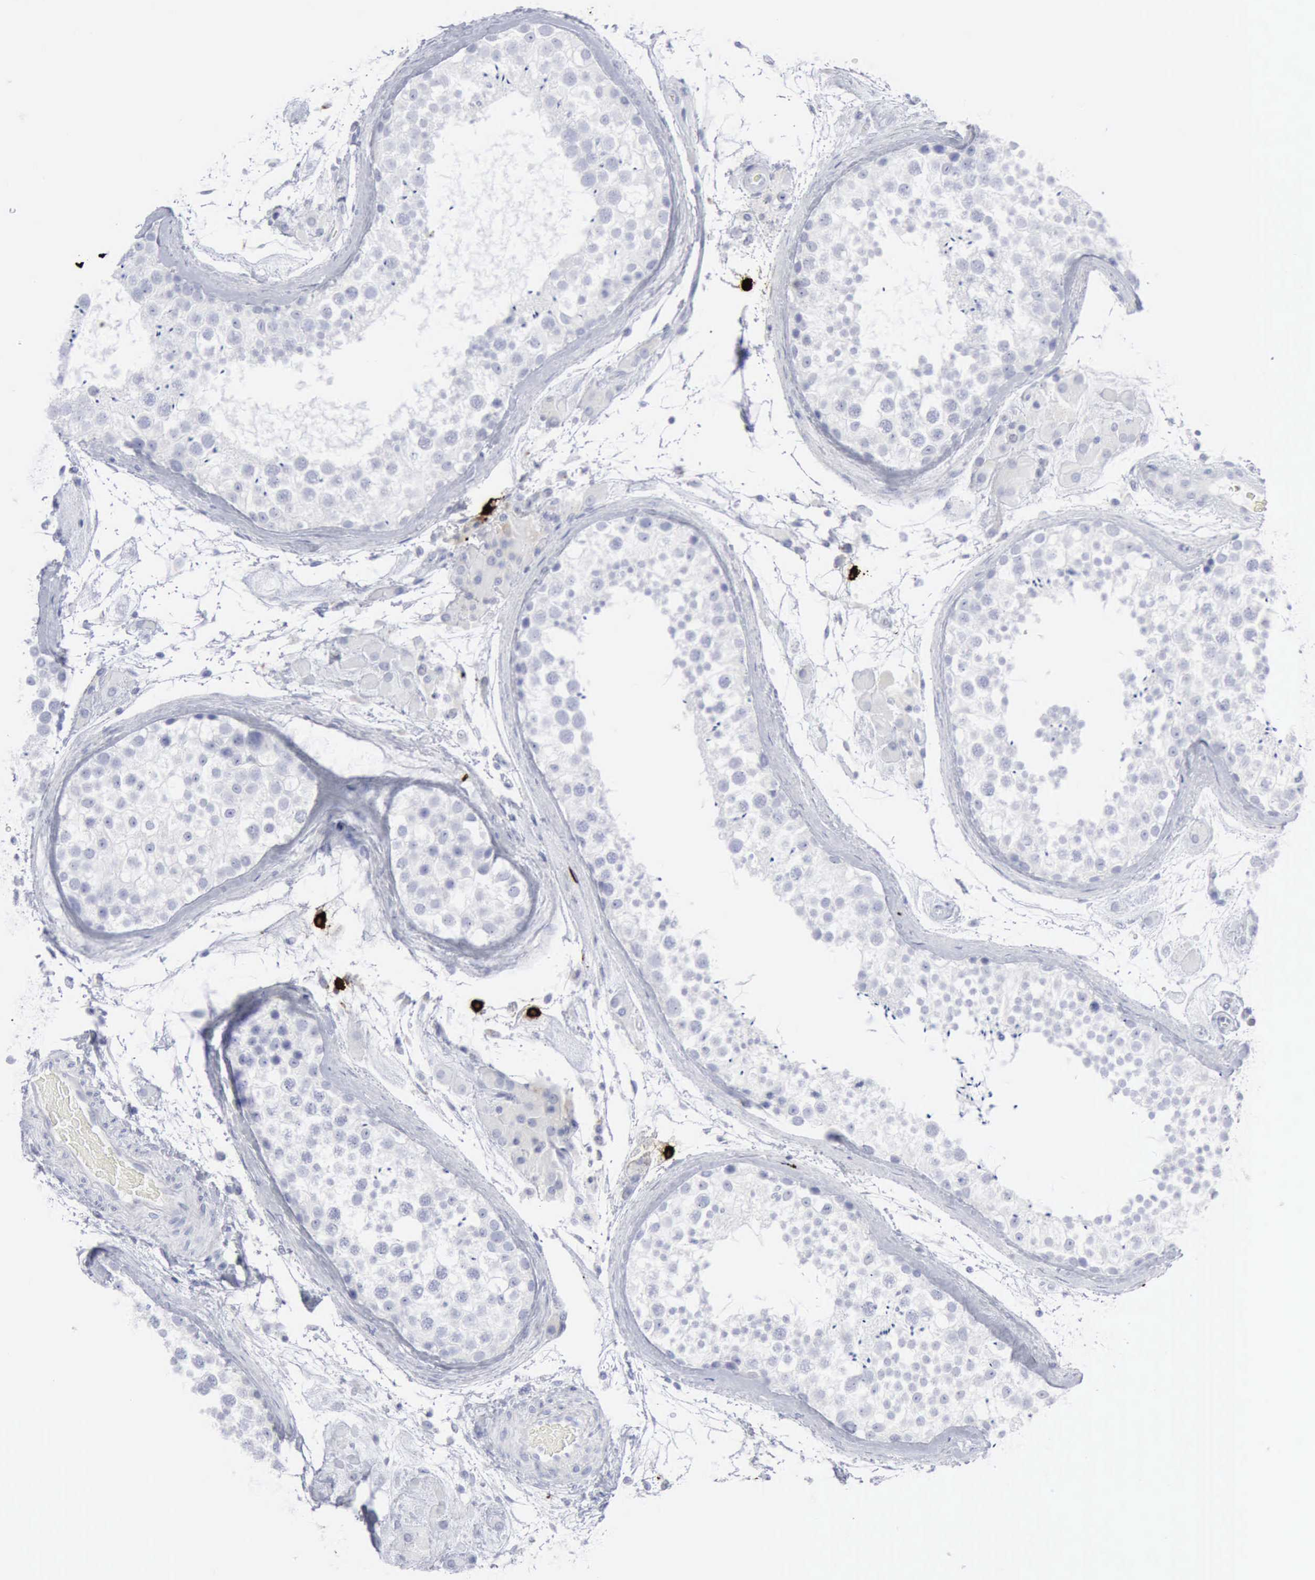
{"staining": {"intensity": "negative", "quantity": "none", "location": "none"}, "tissue": "testis", "cell_type": "Cells in seminiferous ducts", "image_type": "normal", "snomed": [{"axis": "morphology", "description": "Normal tissue, NOS"}, {"axis": "topography", "description": "Testis"}], "caption": "Human testis stained for a protein using immunohistochemistry shows no positivity in cells in seminiferous ducts.", "gene": "CMA1", "patient": {"sex": "male", "age": 46}}